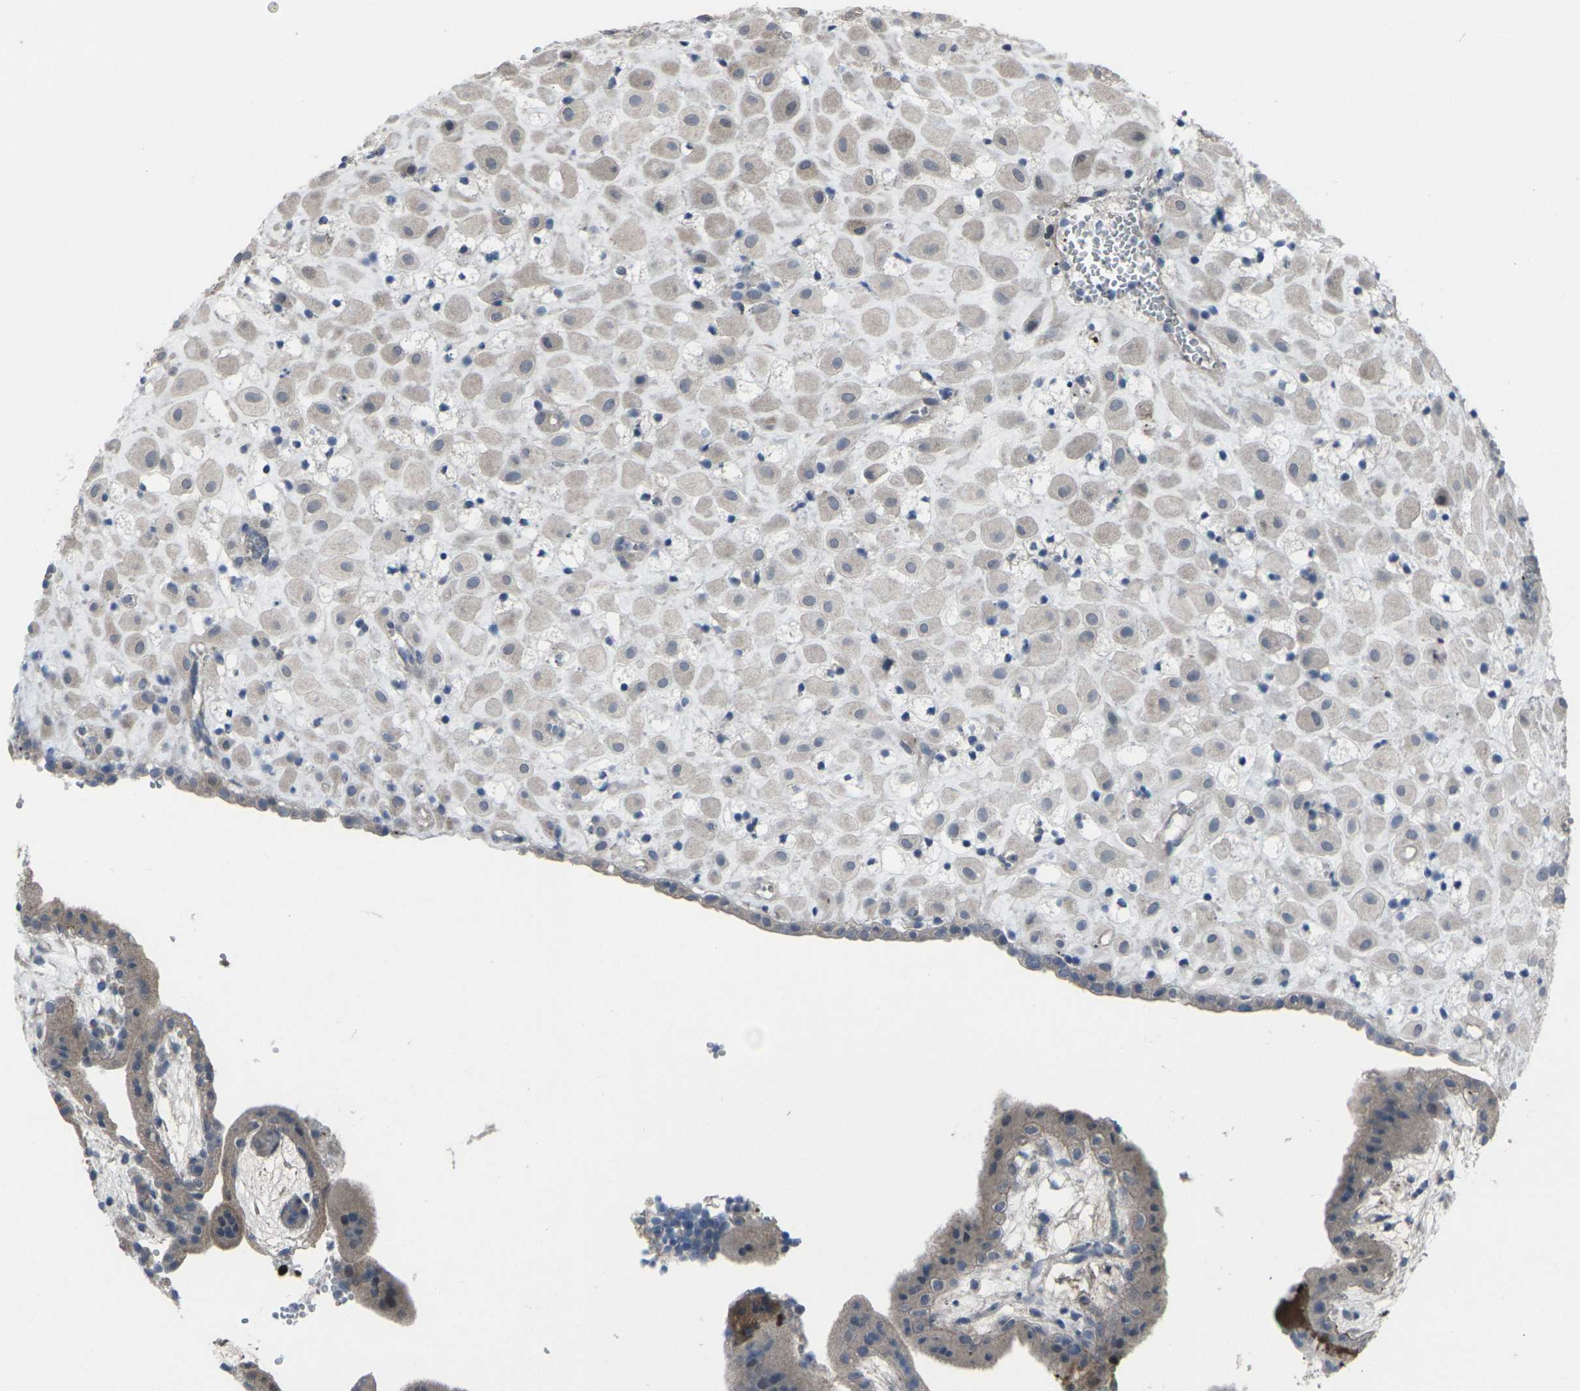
{"staining": {"intensity": "weak", "quantity": ">75%", "location": "cytoplasmic/membranous"}, "tissue": "placenta", "cell_type": "Decidual cells", "image_type": "normal", "snomed": [{"axis": "morphology", "description": "Normal tissue, NOS"}, {"axis": "topography", "description": "Placenta"}], "caption": "This photomicrograph reveals unremarkable placenta stained with immunohistochemistry to label a protein in brown. The cytoplasmic/membranous of decidual cells show weak positivity for the protein. Nuclei are counter-stained blue.", "gene": "CCR10", "patient": {"sex": "female", "age": 18}}